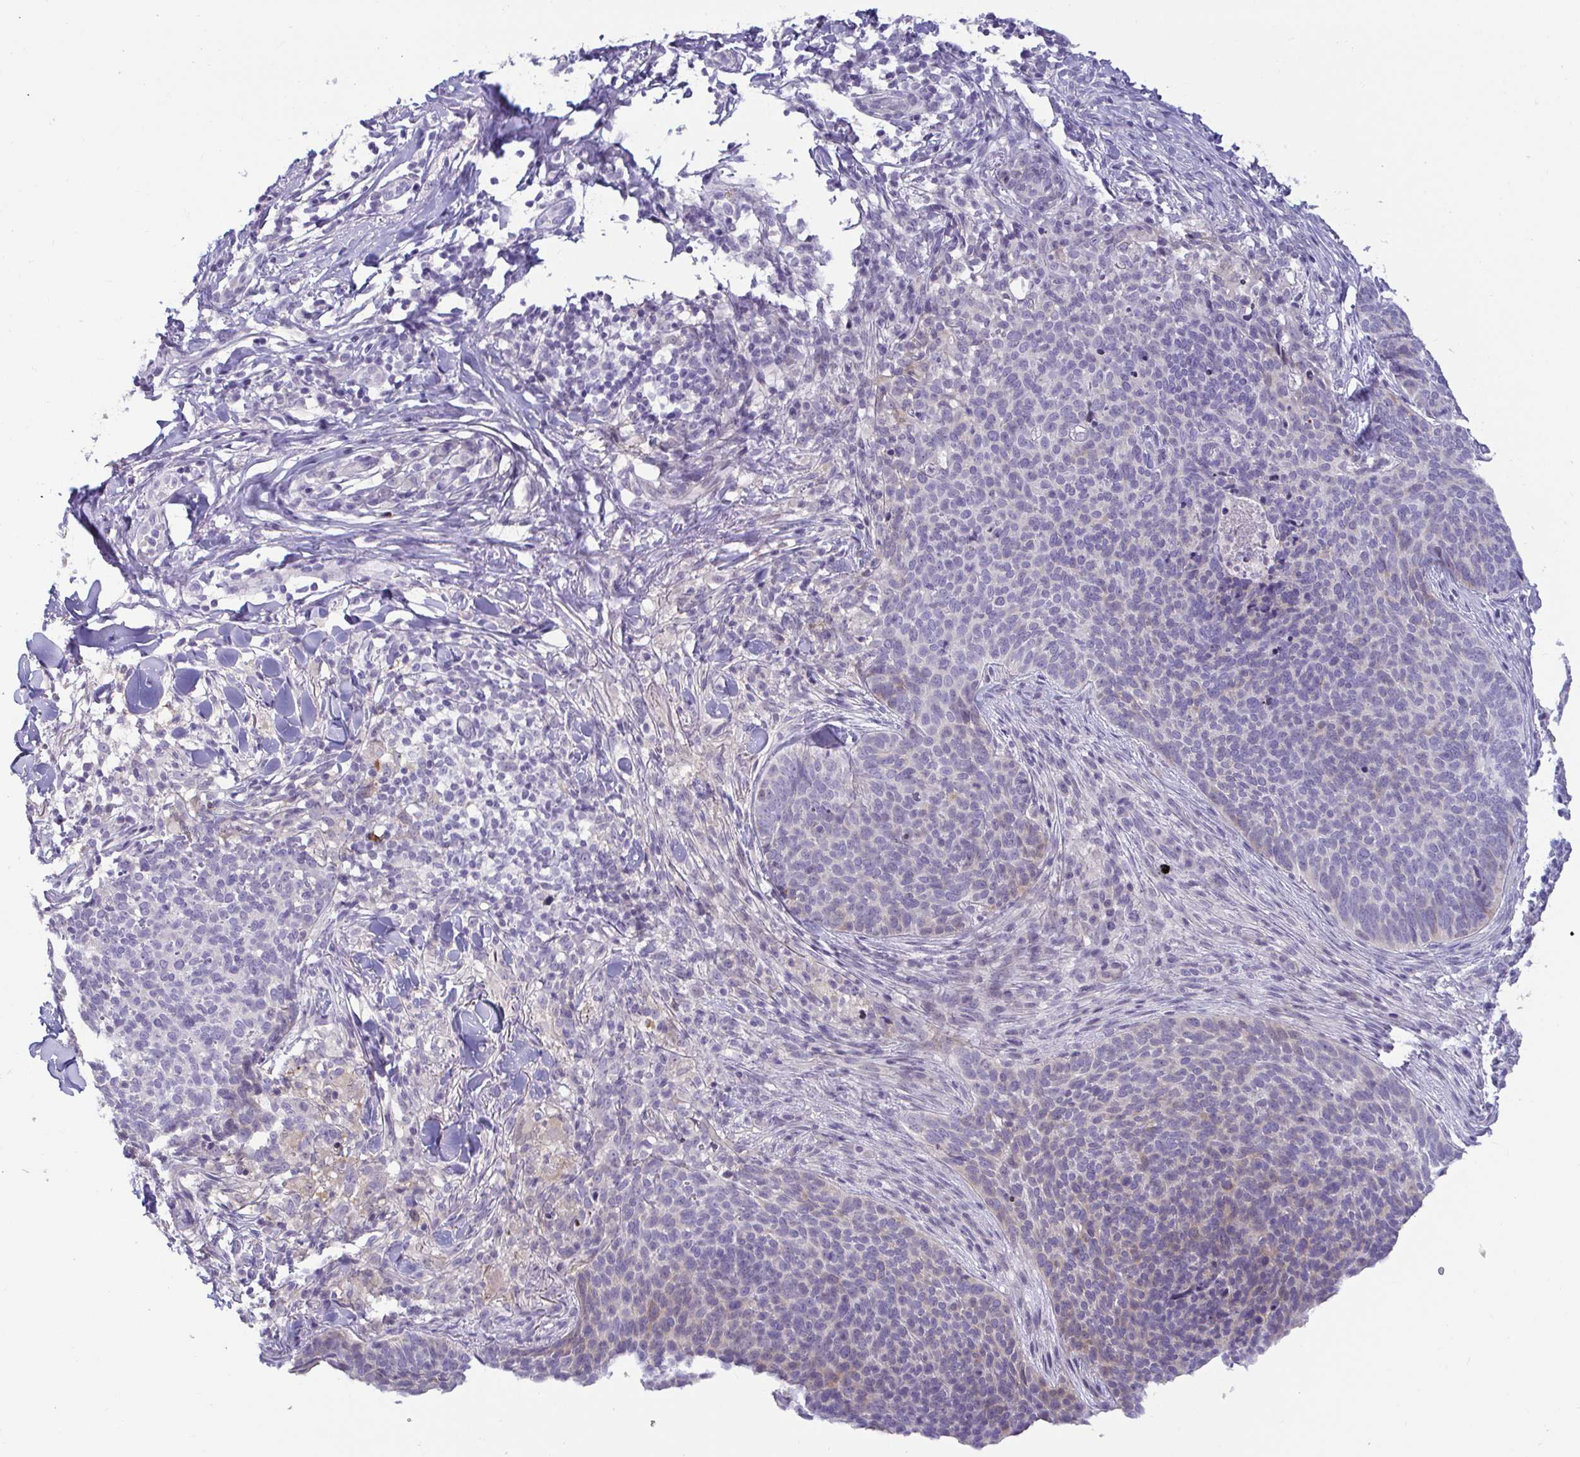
{"staining": {"intensity": "negative", "quantity": "none", "location": "none"}, "tissue": "skin cancer", "cell_type": "Tumor cells", "image_type": "cancer", "snomed": [{"axis": "morphology", "description": "Basal cell carcinoma"}, {"axis": "topography", "description": "Skin"}, {"axis": "topography", "description": "Skin of face"}], "caption": "DAB (3,3'-diaminobenzidine) immunohistochemical staining of basal cell carcinoma (skin) exhibits no significant staining in tumor cells.", "gene": "GSTM1", "patient": {"sex": "male", "age": 56}}